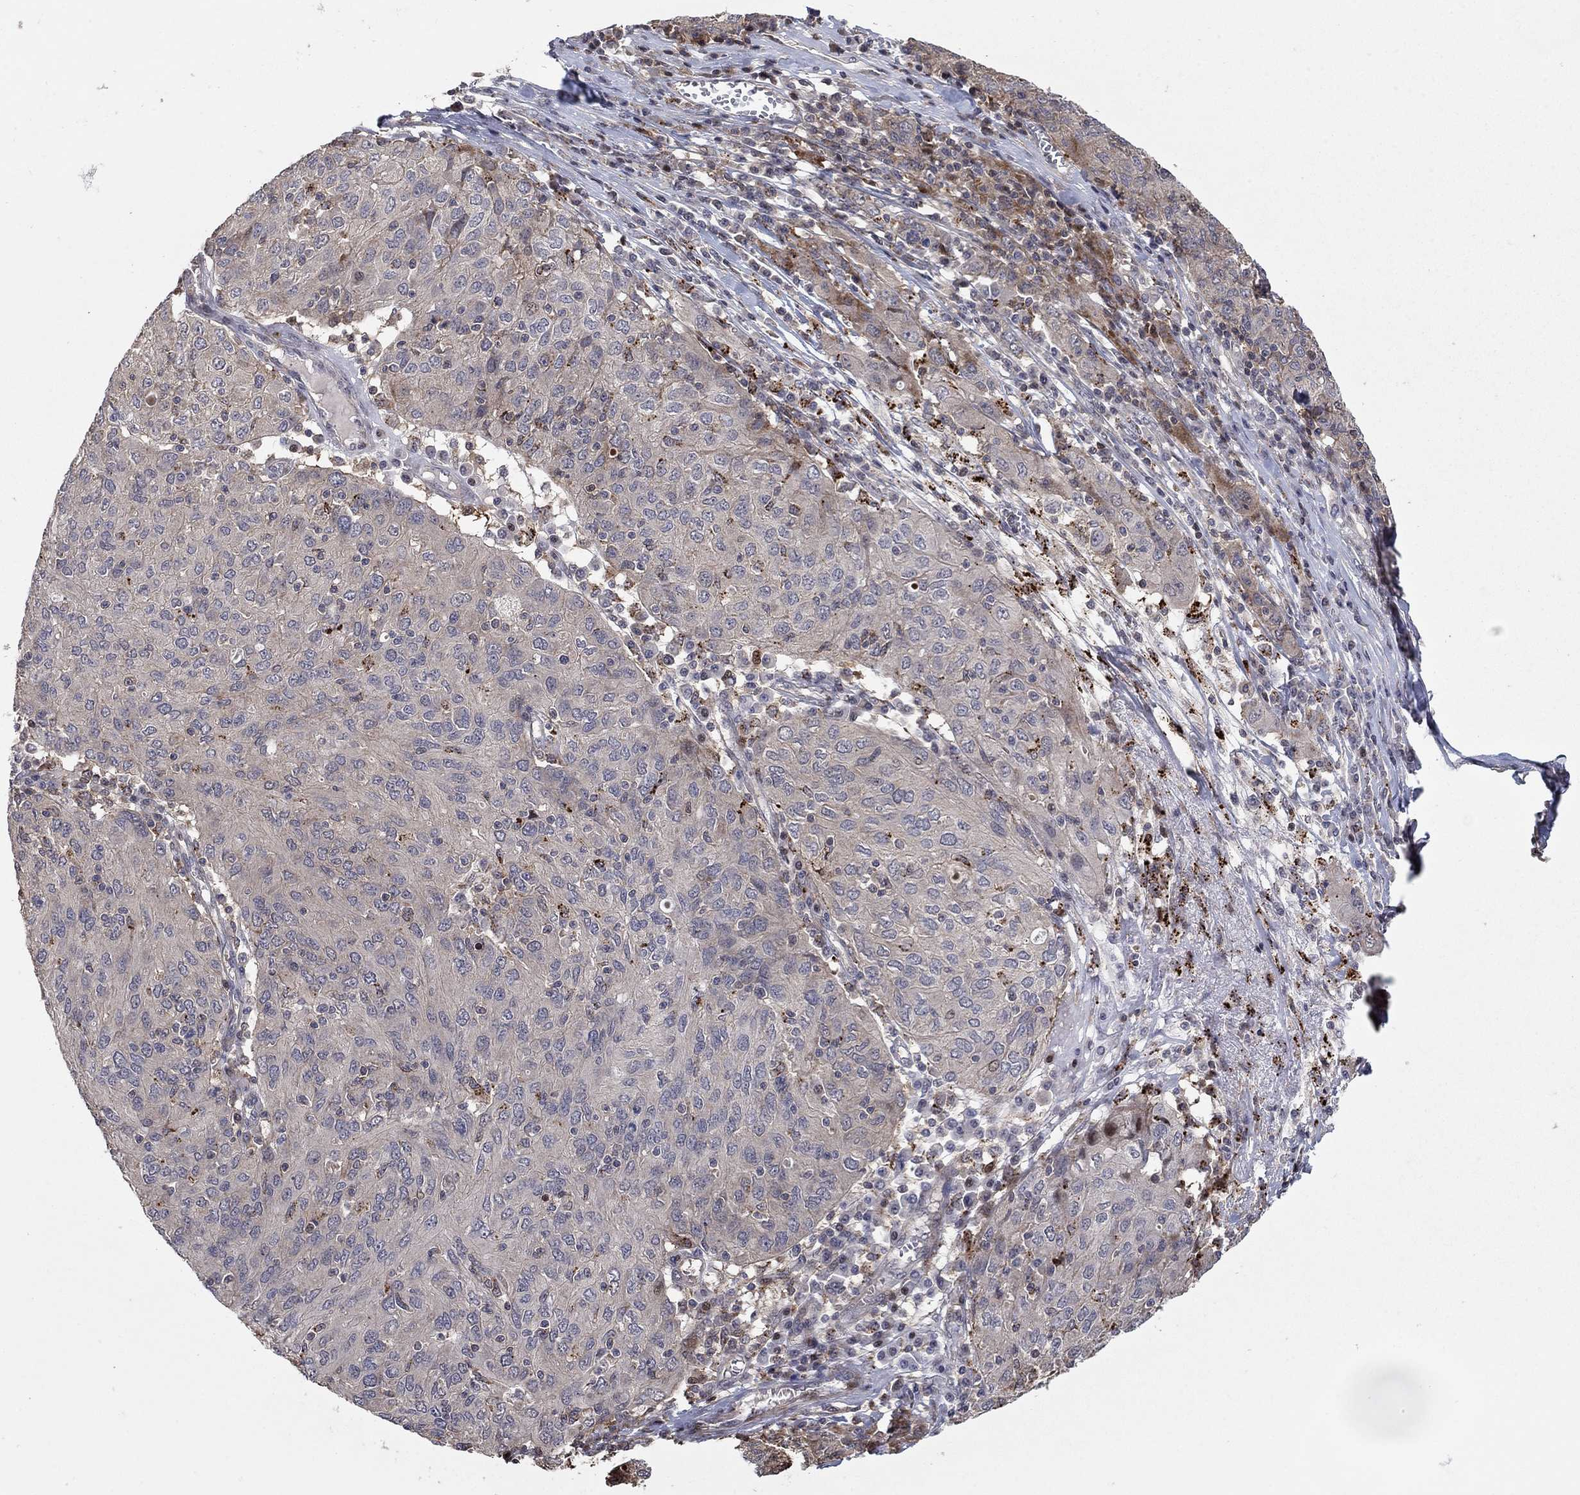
{"staining": {"intensity": "weak", "quantity": "25%-75%", "location": "cytoplasmic/membranous"}, "tissue": "ovarian cancer", "cell_type": "Tumor cells", "image_type": "cancer", "snomed": [{"axis": "morphology", "description": "Carcinoma, endometroid"}, {"axis": "topography", "description": "Ovary"}], "caption": "Immunohistochemical staining of ovarian cancer demonstrates low levels of weak cytoplasmic/membranous protein expression in about 25%-75% of tumor cells. (DAB IHC, brown staining for protein, blue staining for nuclei).", "gene": "LPCAT4", "patient": {"sex": "female", "age": 50}}